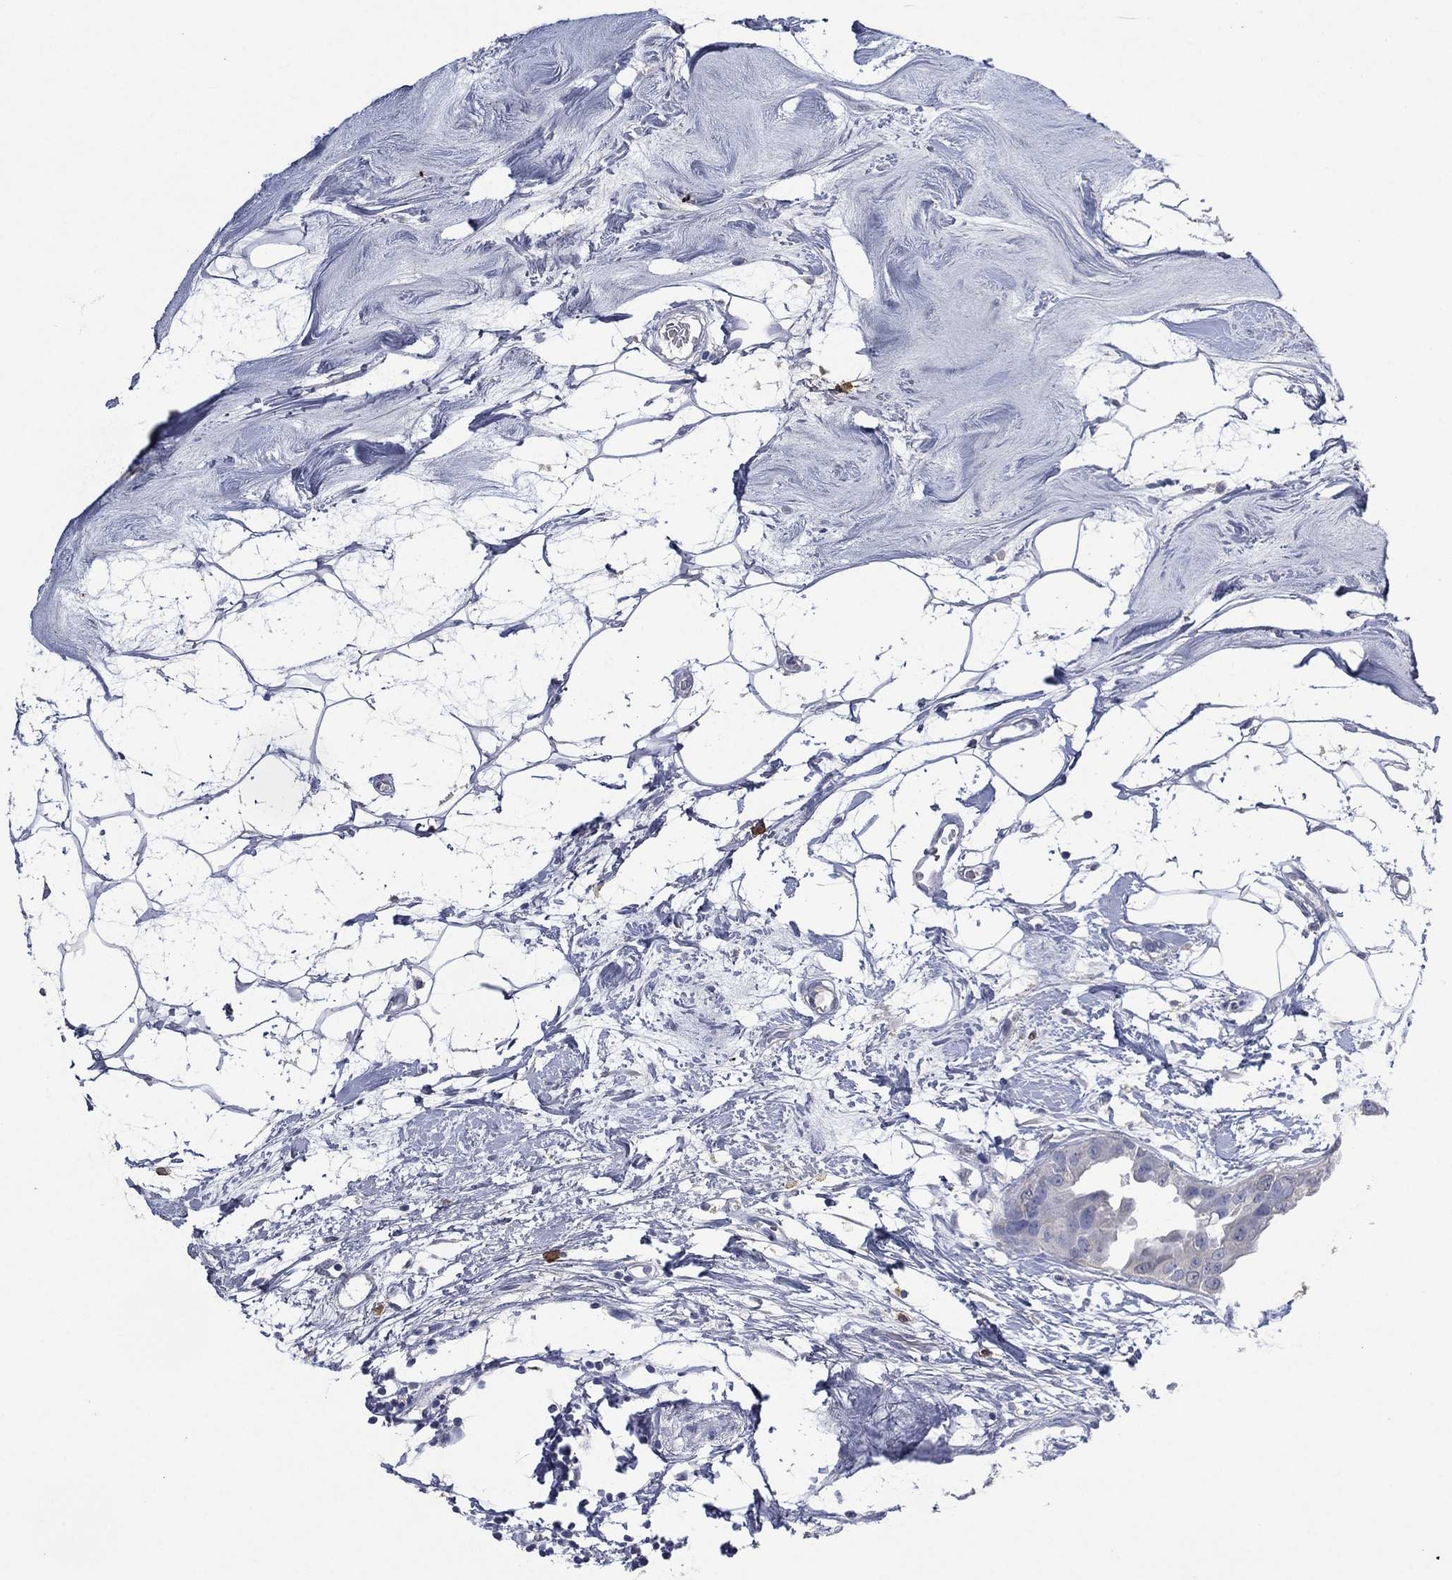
{"staining": {"intensity": "negative", "quantity": "none", "location": "none"}, "tissue": "breast cancer", "cell_type": "Tumor cells", "image_type": "cancer", "snomed": [{"axis": "morphology", "description": "Normal tissue, NOS"}, {"axis": "morphology", "description": "Duct carcinoma"}, {"axis": "topography", "description": "Breast"}], "caption": "Immunohistochemistry photomicrograph of human intraductal carcinoma (breast) stained for a protein (brown), which displays no staining in tumor cells. The staining is performed using DAB brown chromogen with nuclei counter-stained in using hematoxylin.", "gene": "FSCN2", "patient": {"sex": "female", "age": 40}}